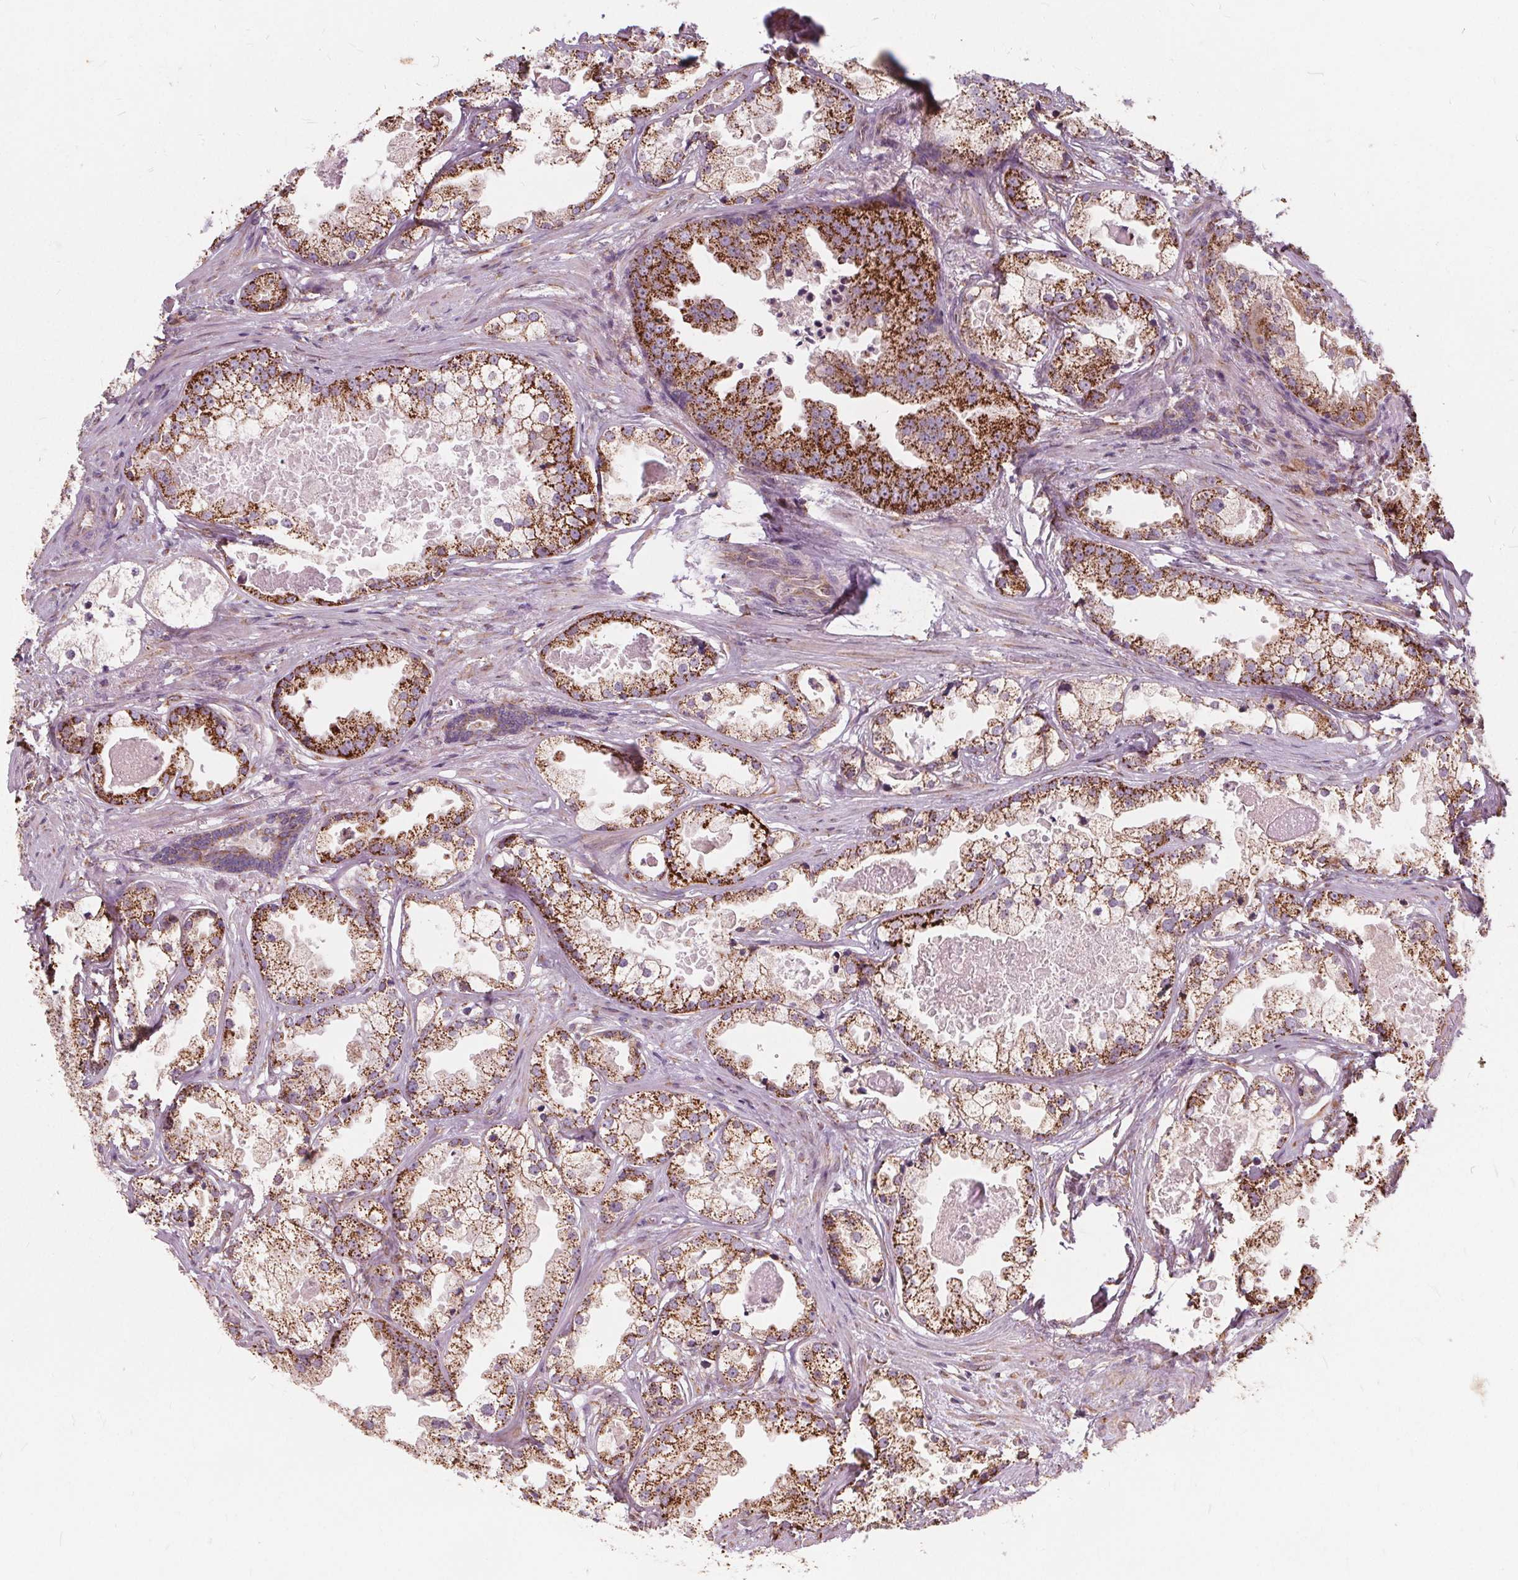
{"staining": {"intensity": "moderate", "quantity": ">75%", "location": "cytoplasmic/membranous"}, "tissue": "prostate cancer", "cell_type": "Tumor cells", "image_type": "cancer", "snomed": [{"axis": "morphology", "description": "Adenocarcinoma, Low grade"}, {"axis": "topography", "description": "Prostate"}], "caption": "Prostate cancer stained with DAB IHC demonstrates medium levels of moderate cytoplasmic/membranous expression in approximately >75% of tumor cells.", "gene": "PLSCR3", "patient": {"sex": "male", "age": 65}}